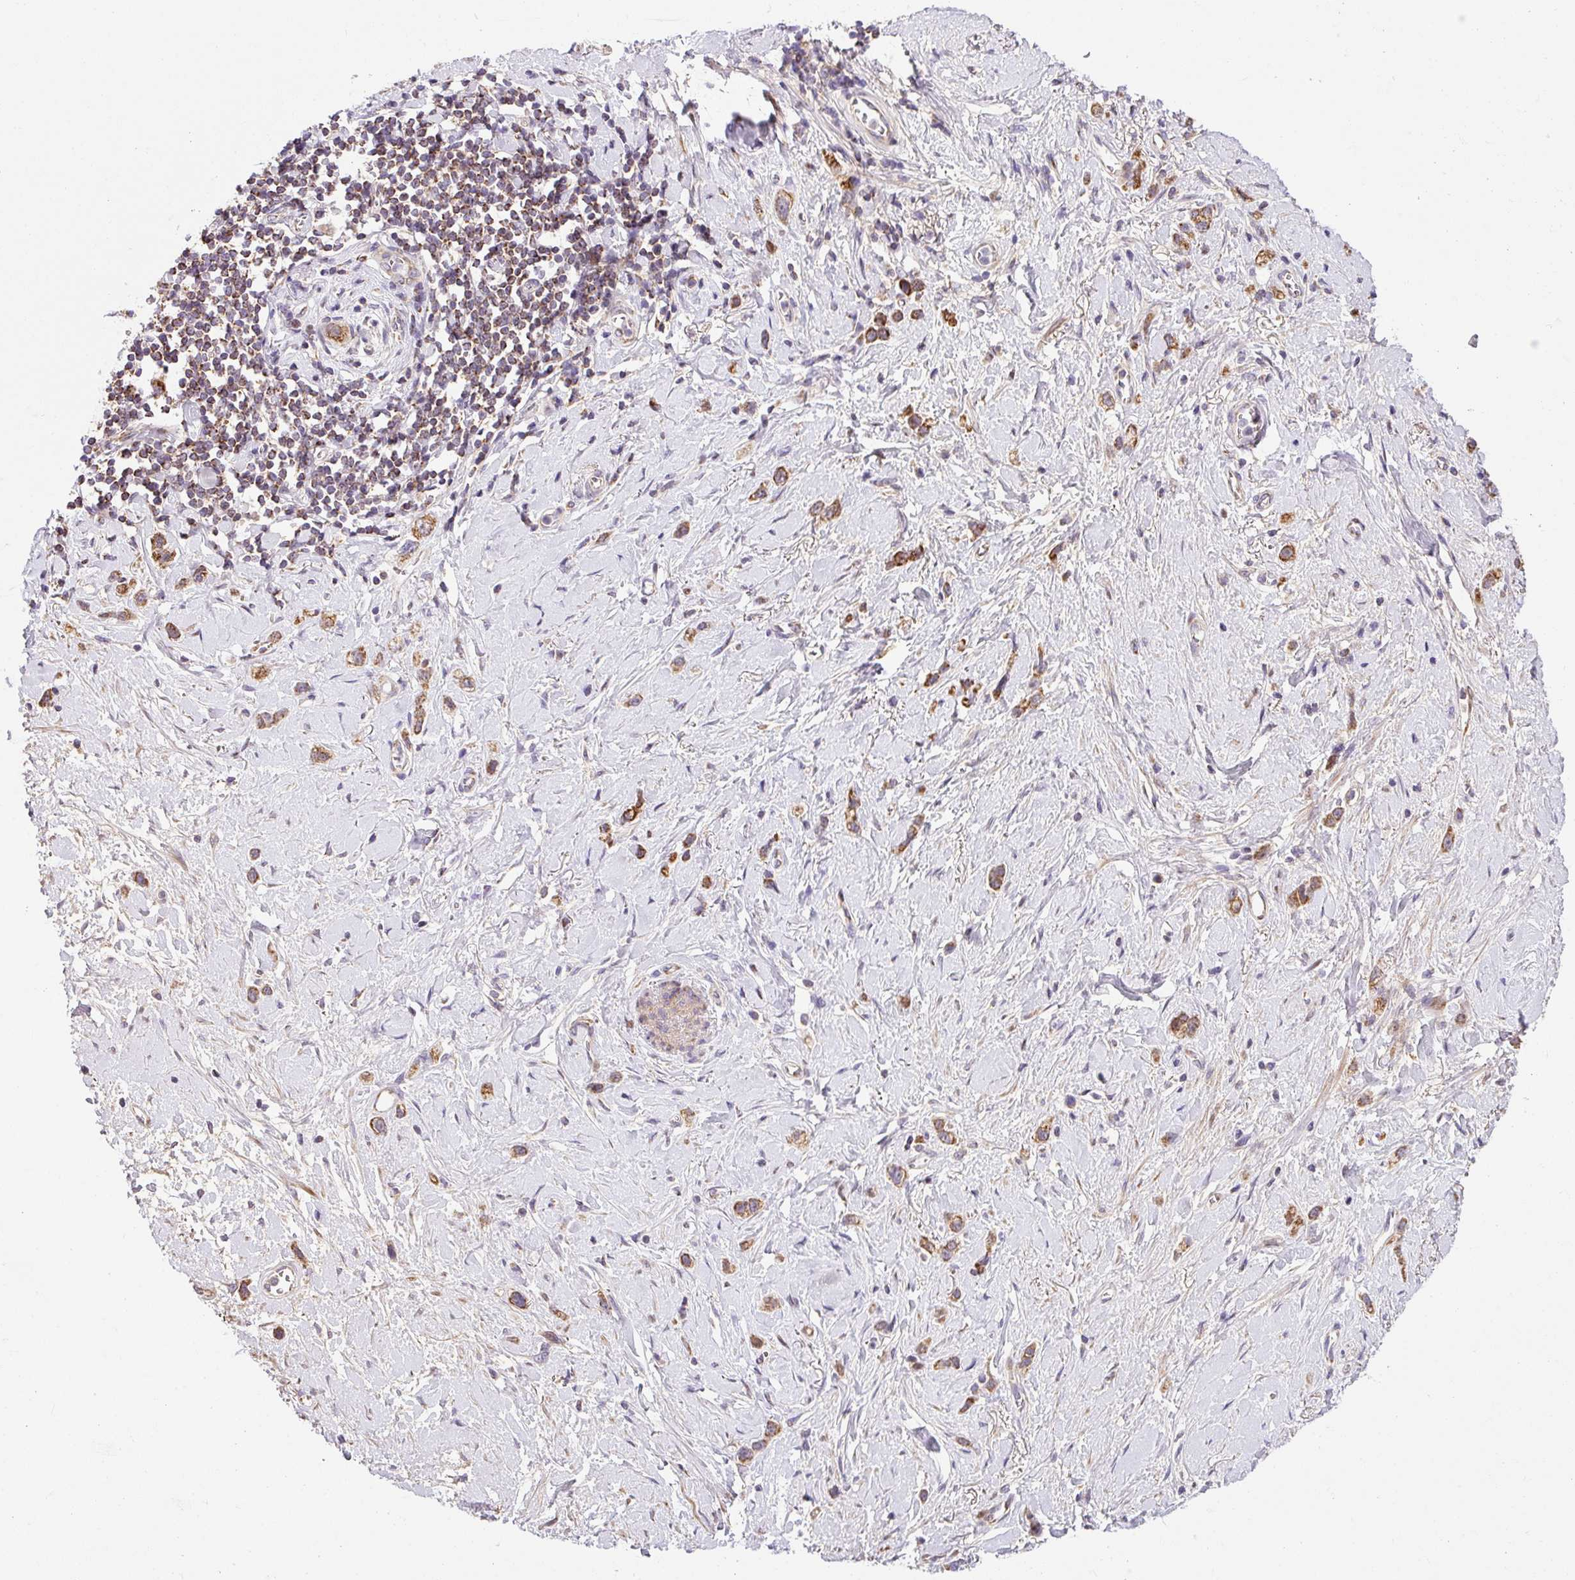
{"staining": {"intensity": "moderate", "quantity": ">75%", "location": "cytoplasmic/membranous"}, "tissue": "stomach cancer", "cell_type": "Tumor cells", "image_type": "cancer", "snomed": [{"axis": "morphology", "description": "Adenocarcinoma, NOS"}, {"axis": "topography", "description": "Stomach"}], "caption": "This is a photomicrograph of IHC staining of stomach cancer (adenocarcinoma), which shows moderate staining in the cytoplasmic/membranous of tumor cells.", "gene": "SARS2", "patient": {"sex": "female", "age": 65}}